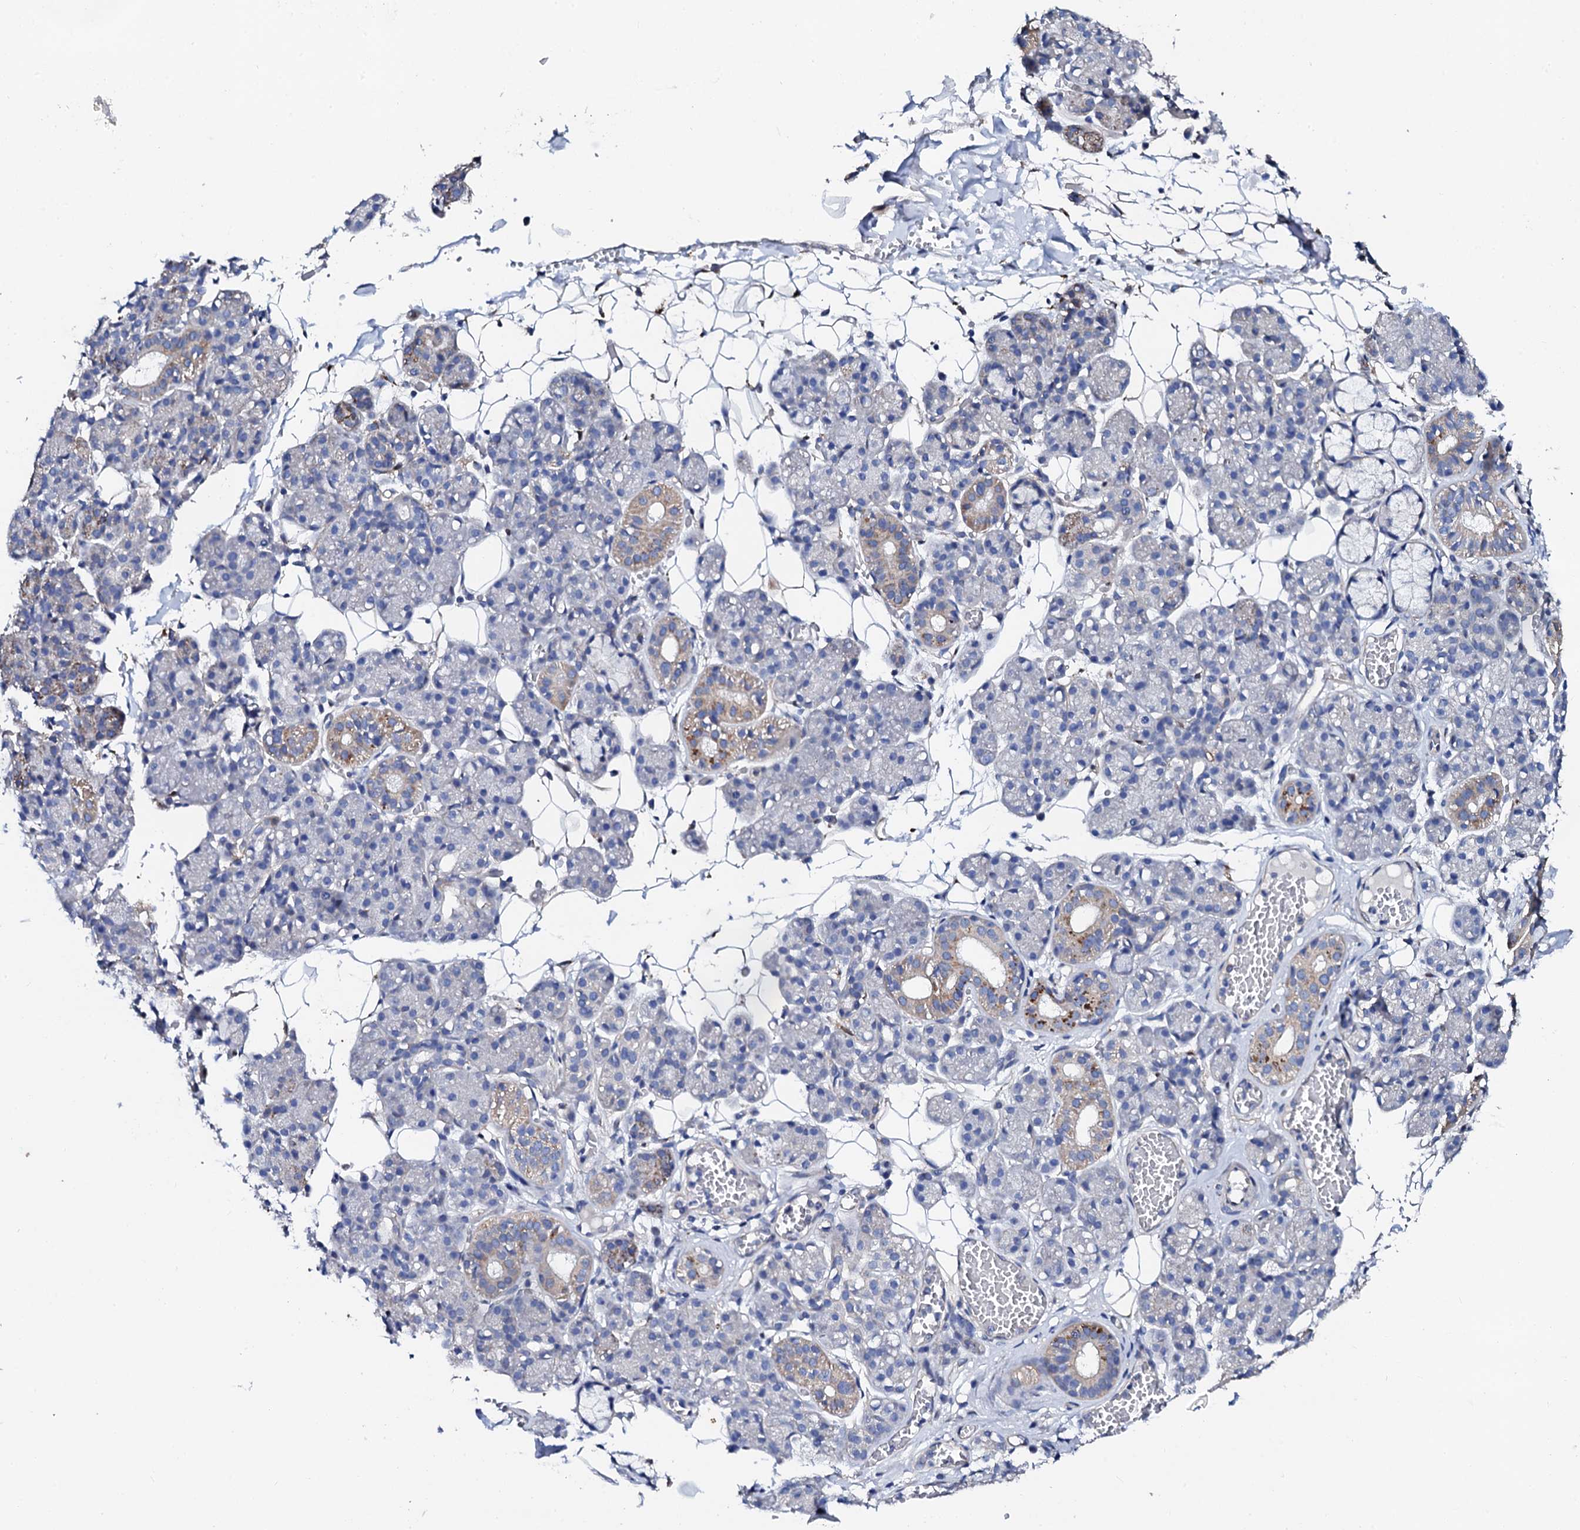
{"staining": {"intensity": "weak", "quantity": "<25%", "location": "cytoplasmic/membranous"}, "tissue": "salivary gland", "cell_type": "Glandular cells", "image_type": "normal", "snomed": [{"axis": "morphology", "description": "Normal tissue, NOS"}, {"axis": "topography", "description": "Salivary gland"}], "caption": "Immunohistochemistry of unremarkable salivary gland demonstrates no expression in glandular cells.", "gene": "KLHL32", "patient": {"sex": "male", "age": 63}}